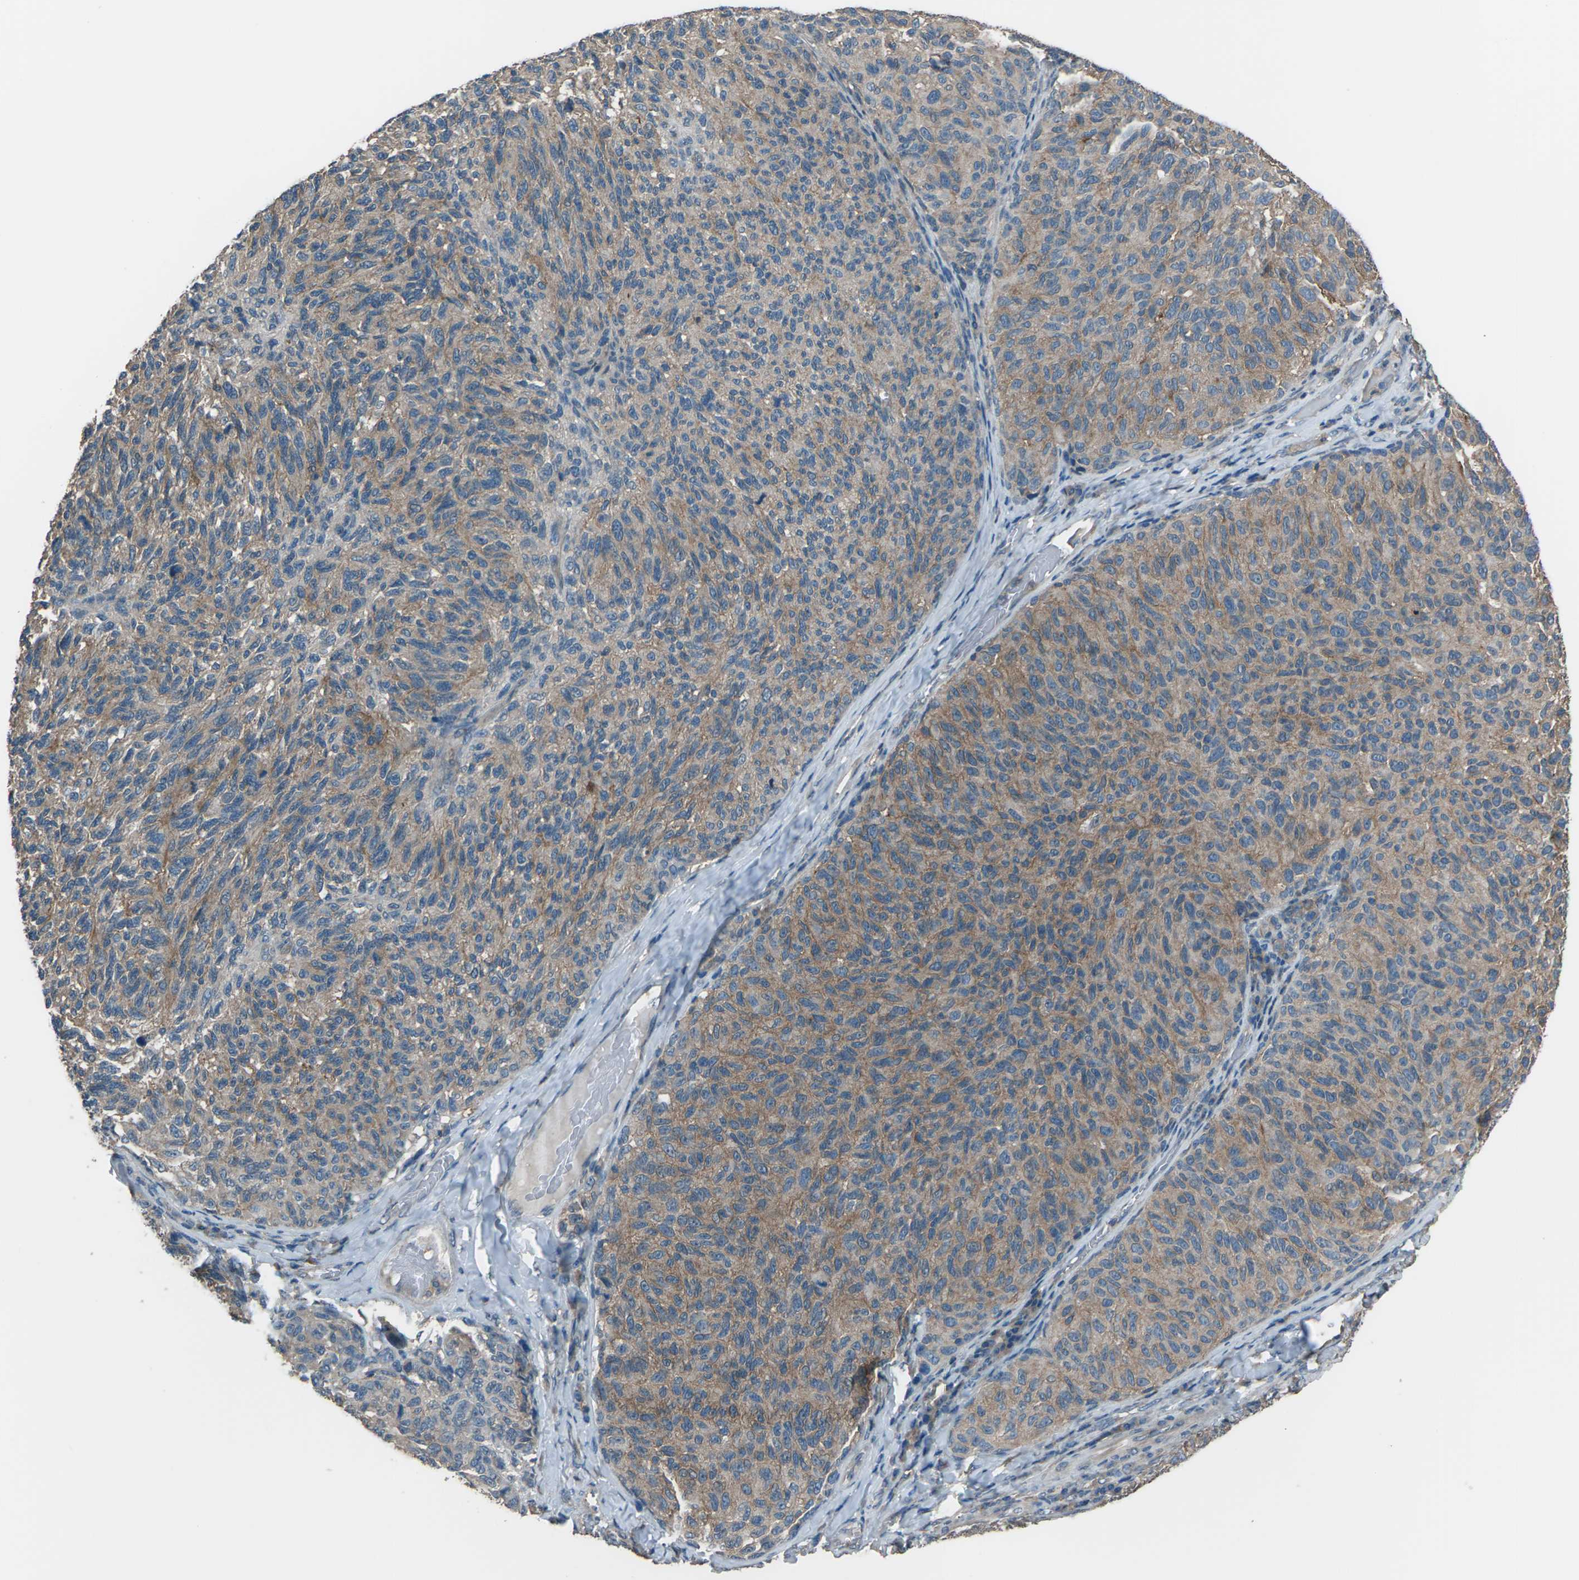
{"staining": {"intensity": "moderate", "quantity": ">75%", "location": "cytoplasmic/membranous"}, "tissue": "melanoma", "cell_type": "Tumor cells", "image_type": "cancer", "snomed": [{"axis": "morphology", "description": "Malignant melanoma, NOS"}, {"axis": "topography", "description": "Skin"}], "caption": "Protein staining of malignant melanoma tissue reveals moderate cytoplasmic/membranous staining in about >75% of tumor cells. (Brightfield microscopy of DAB IHC at high magnification).", "gene": "CMTM4", "patient": {"sex": "female", "age": 73}}